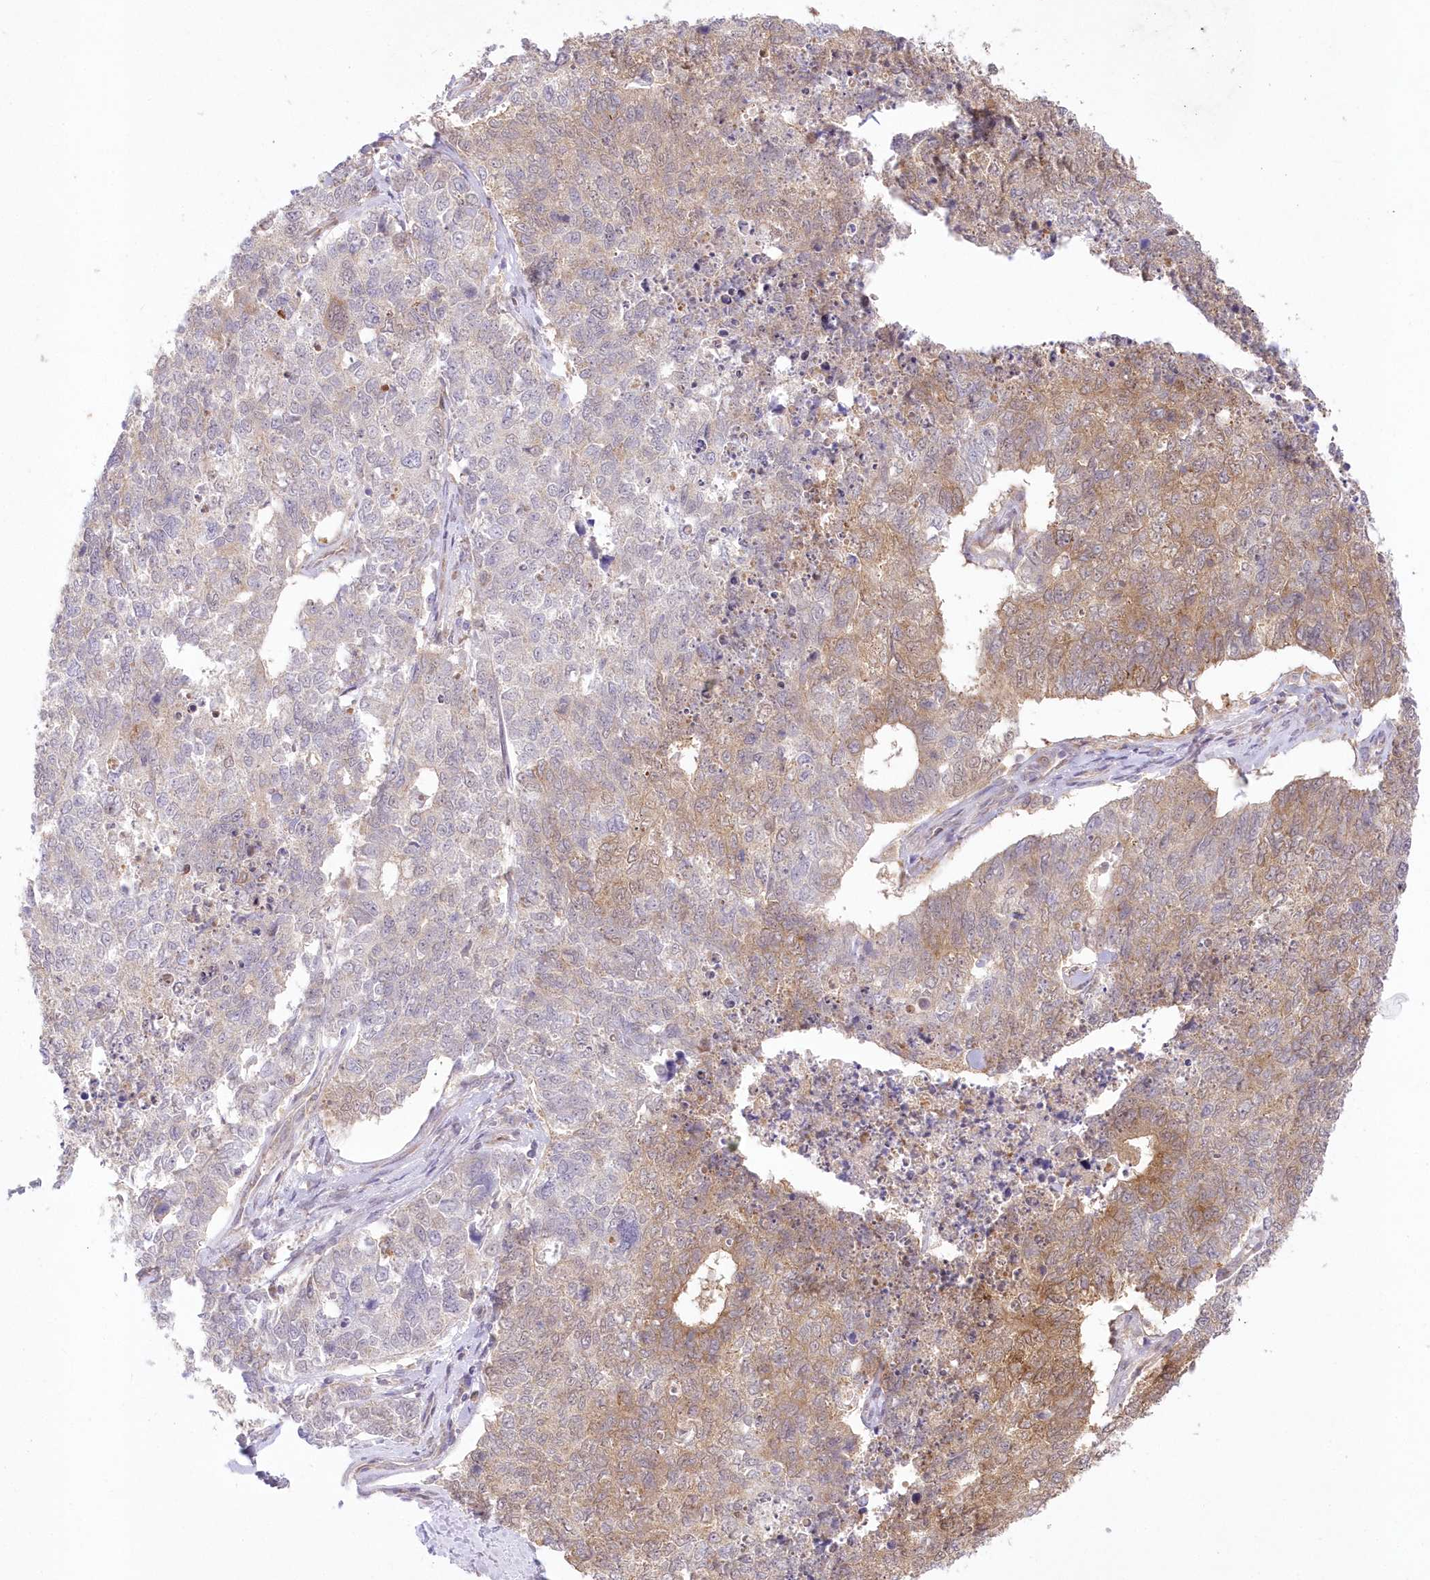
{"staining": {"intensity": "moderate", "quantity": ">75%", "location": "cytoplasmic/membranous"}, "tissue": "cervical cancer", "cell_type": "Tumor cells", "image_type": "cancer", "snomed": [{"axis": "morphology", "description": "Squamous cell carcinoma, NOS"}, {"axis": "topography", "description": "Cervix"}], "caption": "Brown immunohistochemical staining in human cervical squamous cell carcinoma demonstrates moderate cytoplasmic/membranous expression in approximately >75% of tumor cells.", "gene": "RNPEP", "patient": {"sex": "female", "age": 63}}